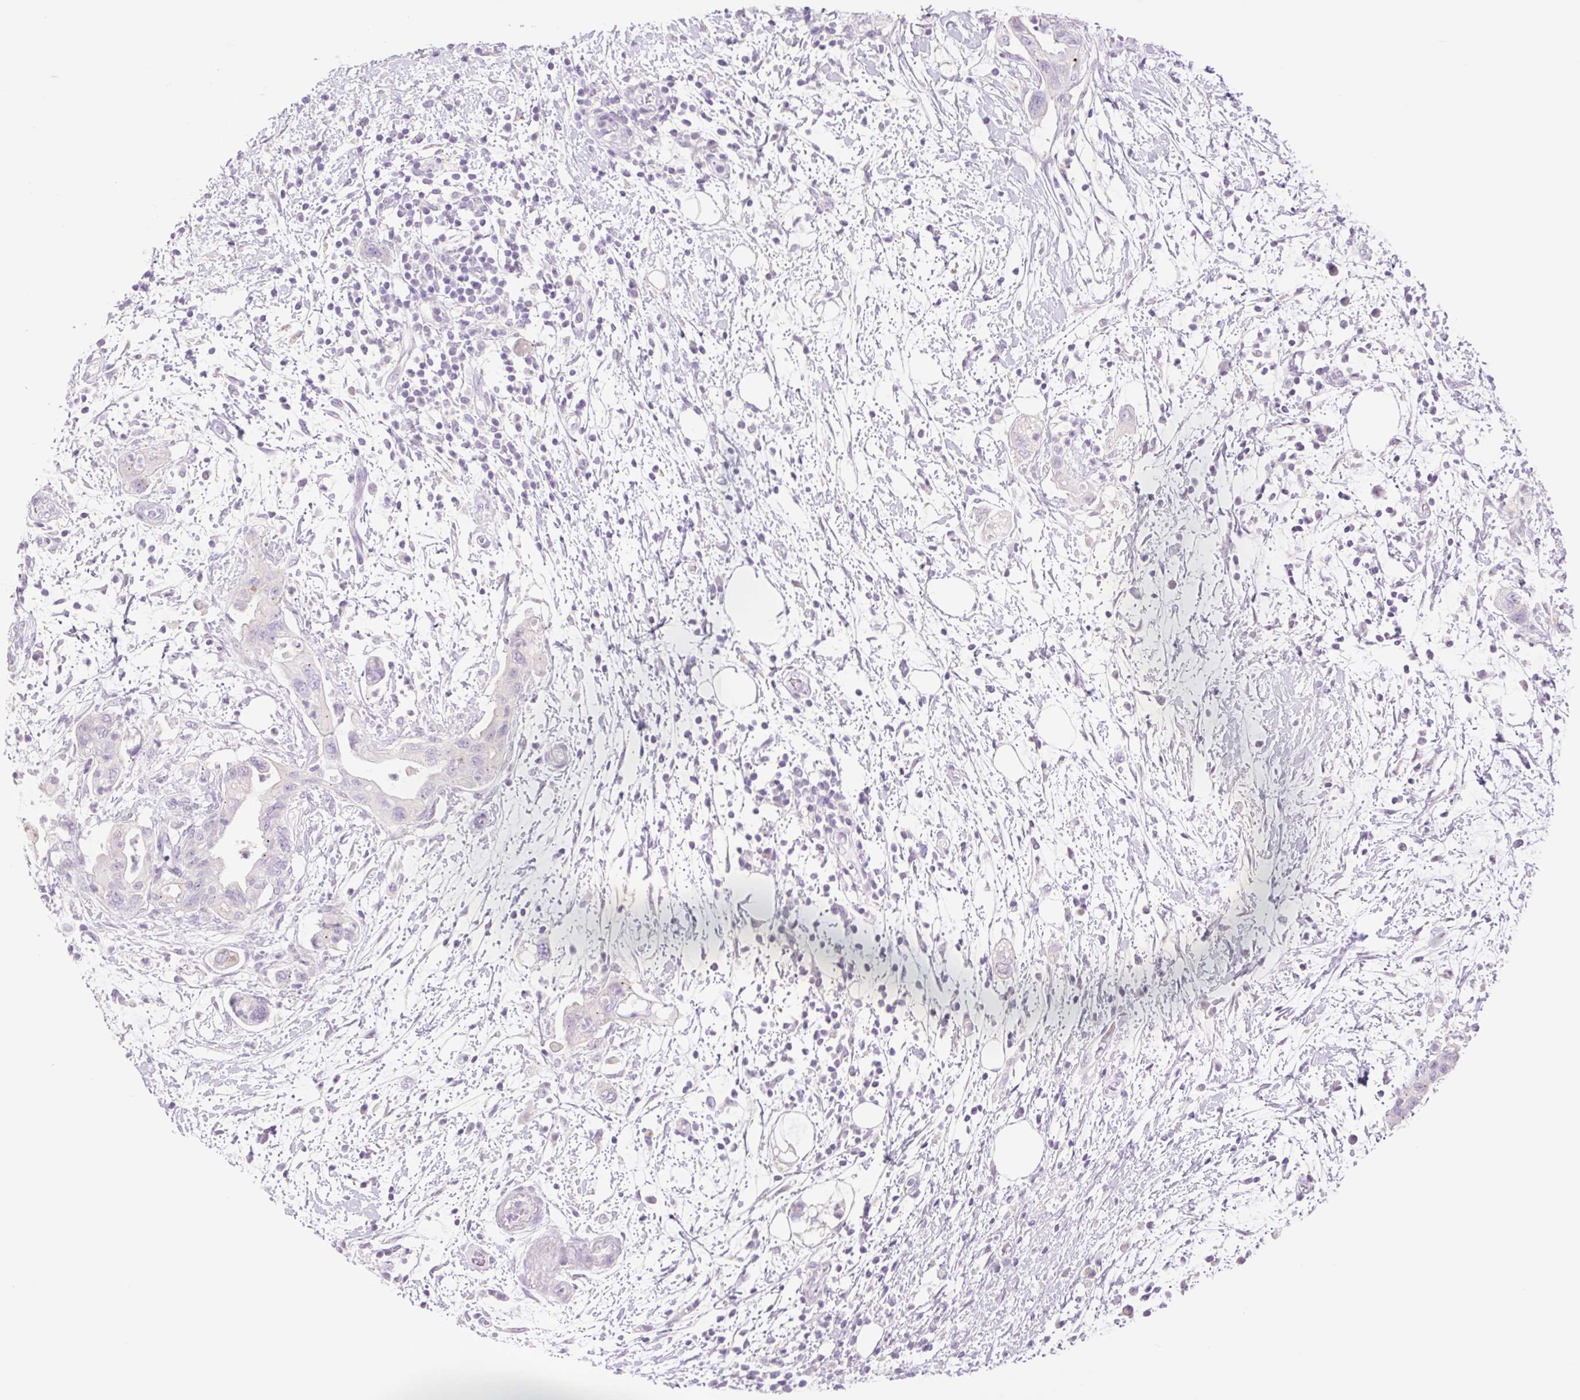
{"staining": {"intensity": "negative", "quantity": "none", "location": "none"}, "tissue": "pancreatic cancer", "cell_type": "Tumor cells", "image_type": "cancer", "snomed": [{"axis": "morphology", "description": "Adenocarcinoma, NOS"}, {"axis": "topography", "description": "Pancreas"}], "caption": "Tumor cells show no significant protein positivity in pancreatic adenocarcinoma.", "gene": "TBX15", "patient": {"sex": "female", "age": 73}}